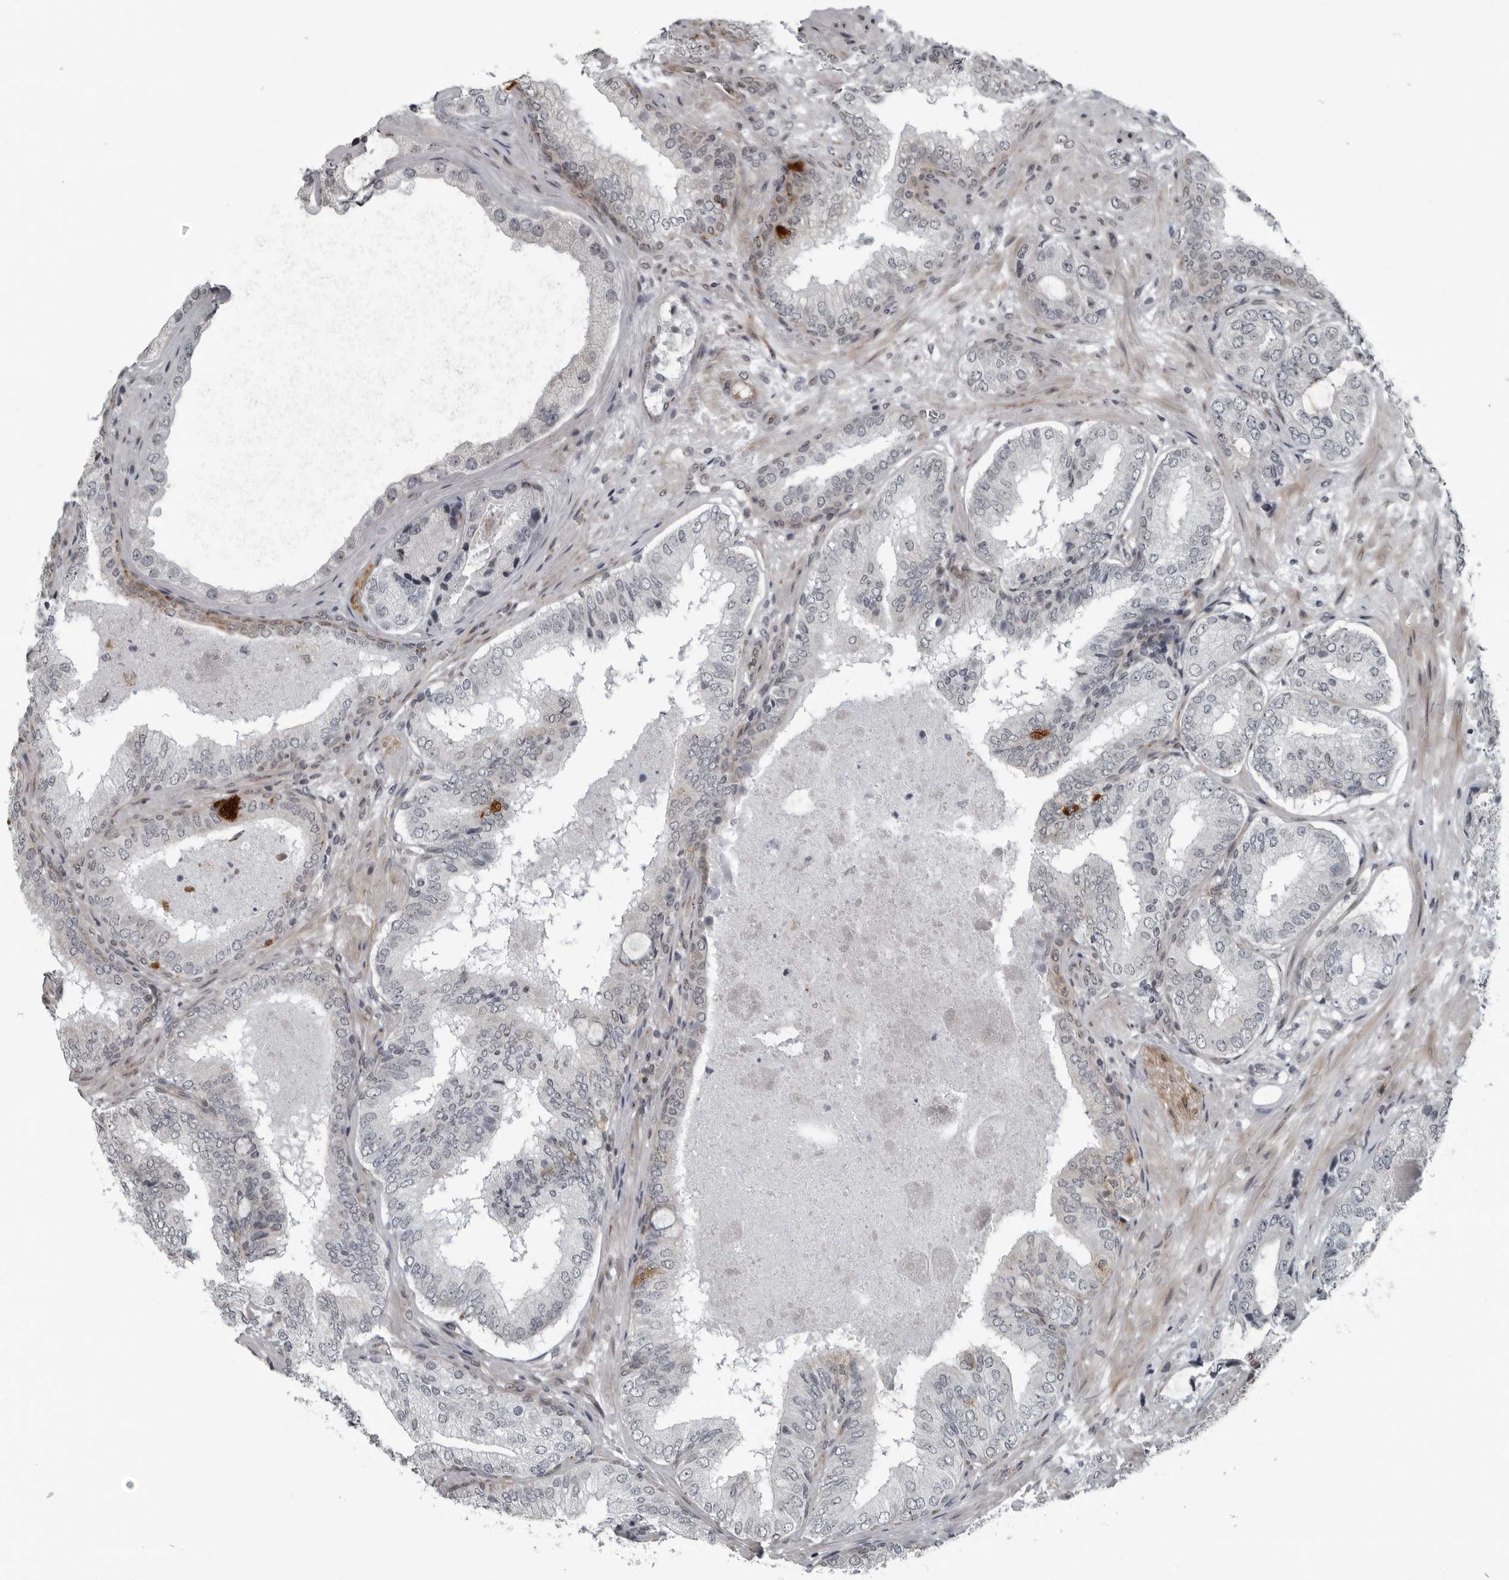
{"staining": {"intensity": "negative", "quantity": "none", "location": "none"}, "tissue": "prostate cancer", "cell_type": "Tumor cells", "image_type": "cancer", "snomed": [{"axis": "morphology", "description": "Normal tissue, NOS"}, {"axis": "morphology", "description": "Adenocarcinoma, High grade"}, {"axis": "topography", "description": "Prostate"}, {"axis": "topography", "description": "Peripheral nerve tissue"}], "caption": "This histopathology image is of adenocarcinoma (high-grade) (prostate) stained with IHC to label a protein in brown with the nuclei are counter-stained blue. There is no positivity in tumor cells.", "gene": "FAM102B", "patient": {"sex": "male", "age": 59}}